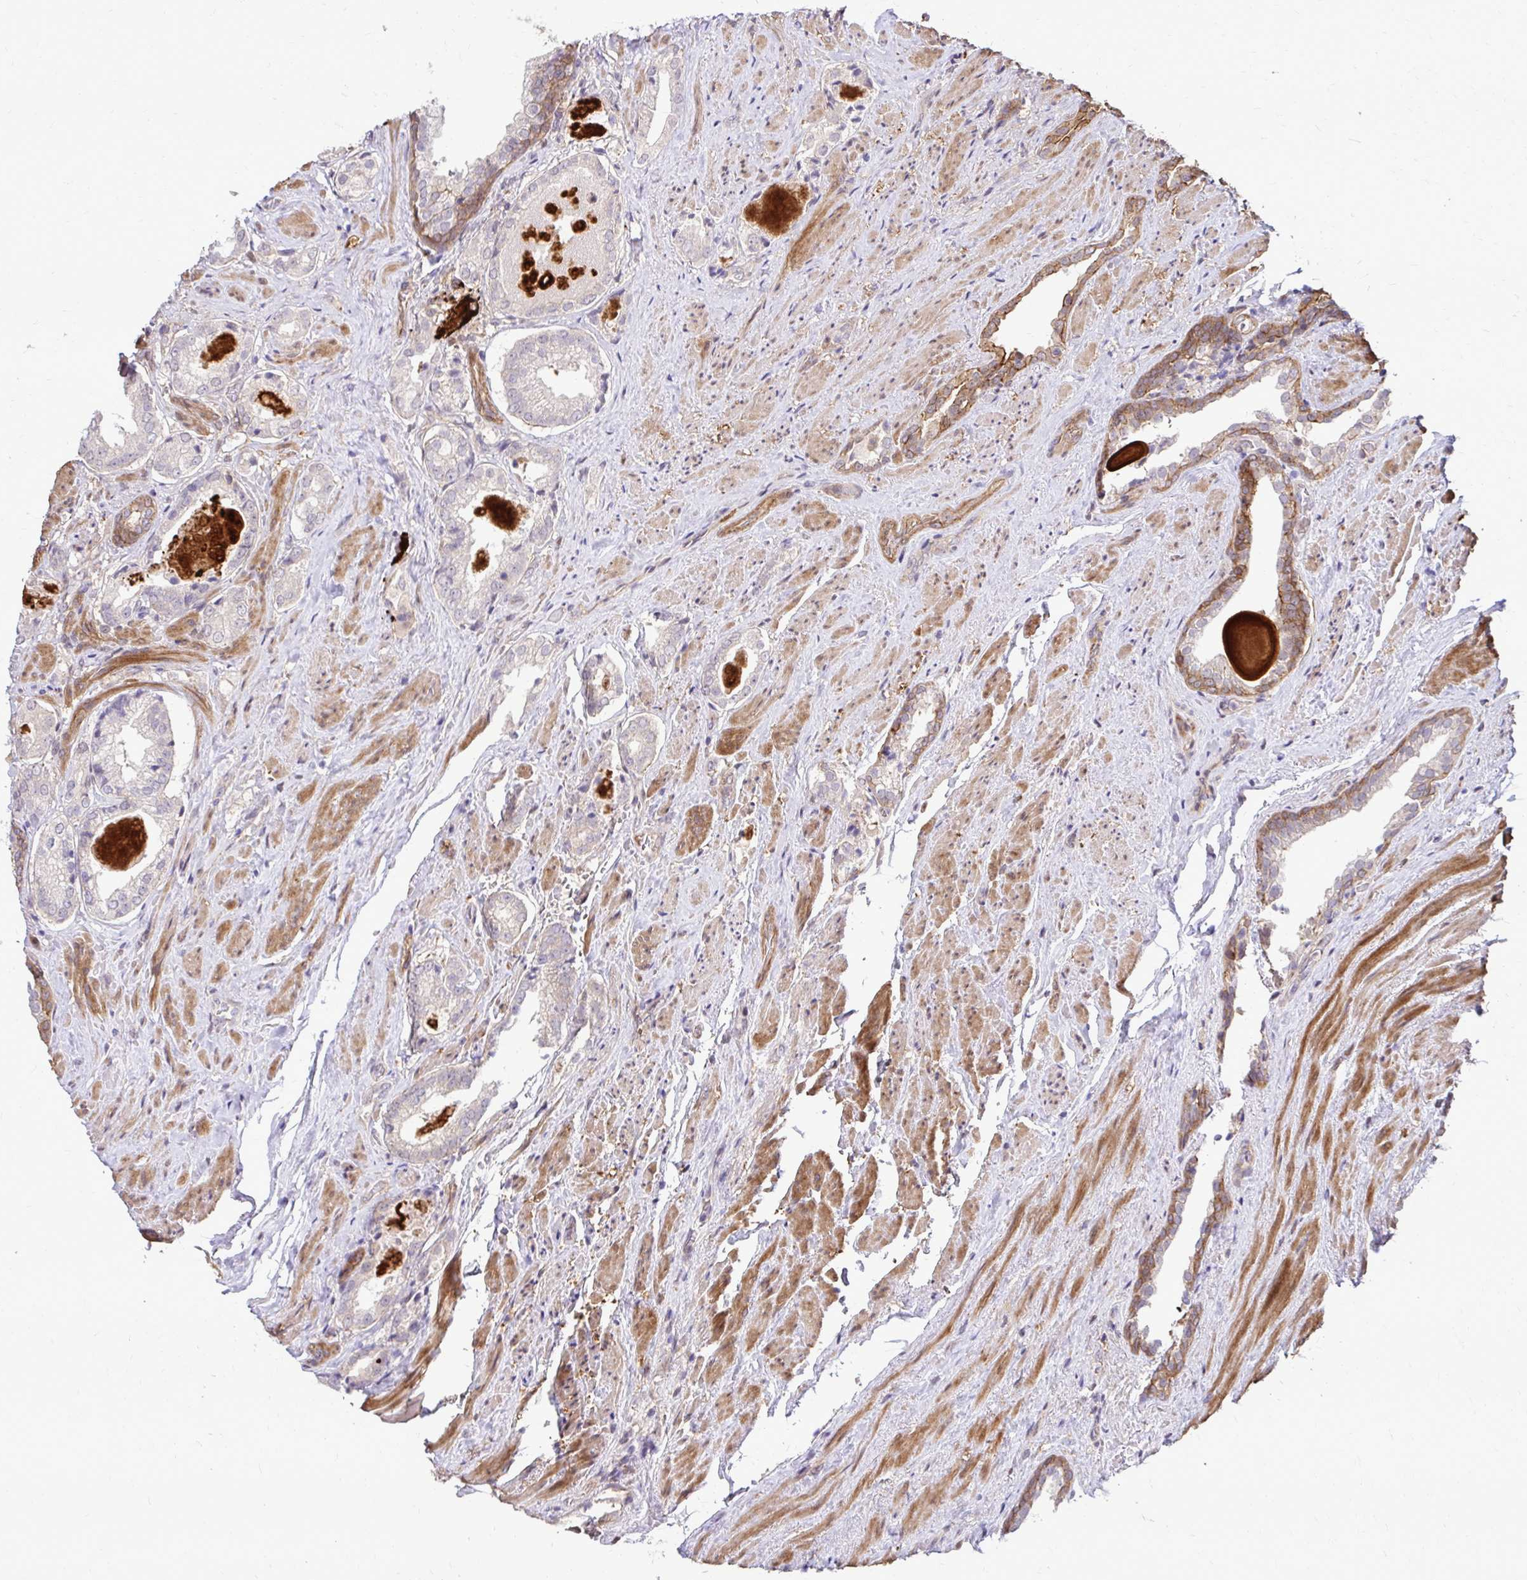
{"staining": {"intensity": "negative", "quantity": "none", "location": "none"}, "tissue": "prostate cancer", "cell_type": "Tumor cells", "image_type": "cancer", "snomed": [{"axis": "morphology", "description": "Adenocarcinoma, High grade"}, {"axis": "topography", "description": "Prostate"}], "caption": "Immunohistochemical staining of human prostate cancer (adenocarcinoma (high-grade)) demonstrates no significant expression in tumor cells.", "gene": "TRIP6", "patient": {"sex": "male", "age": 65}}